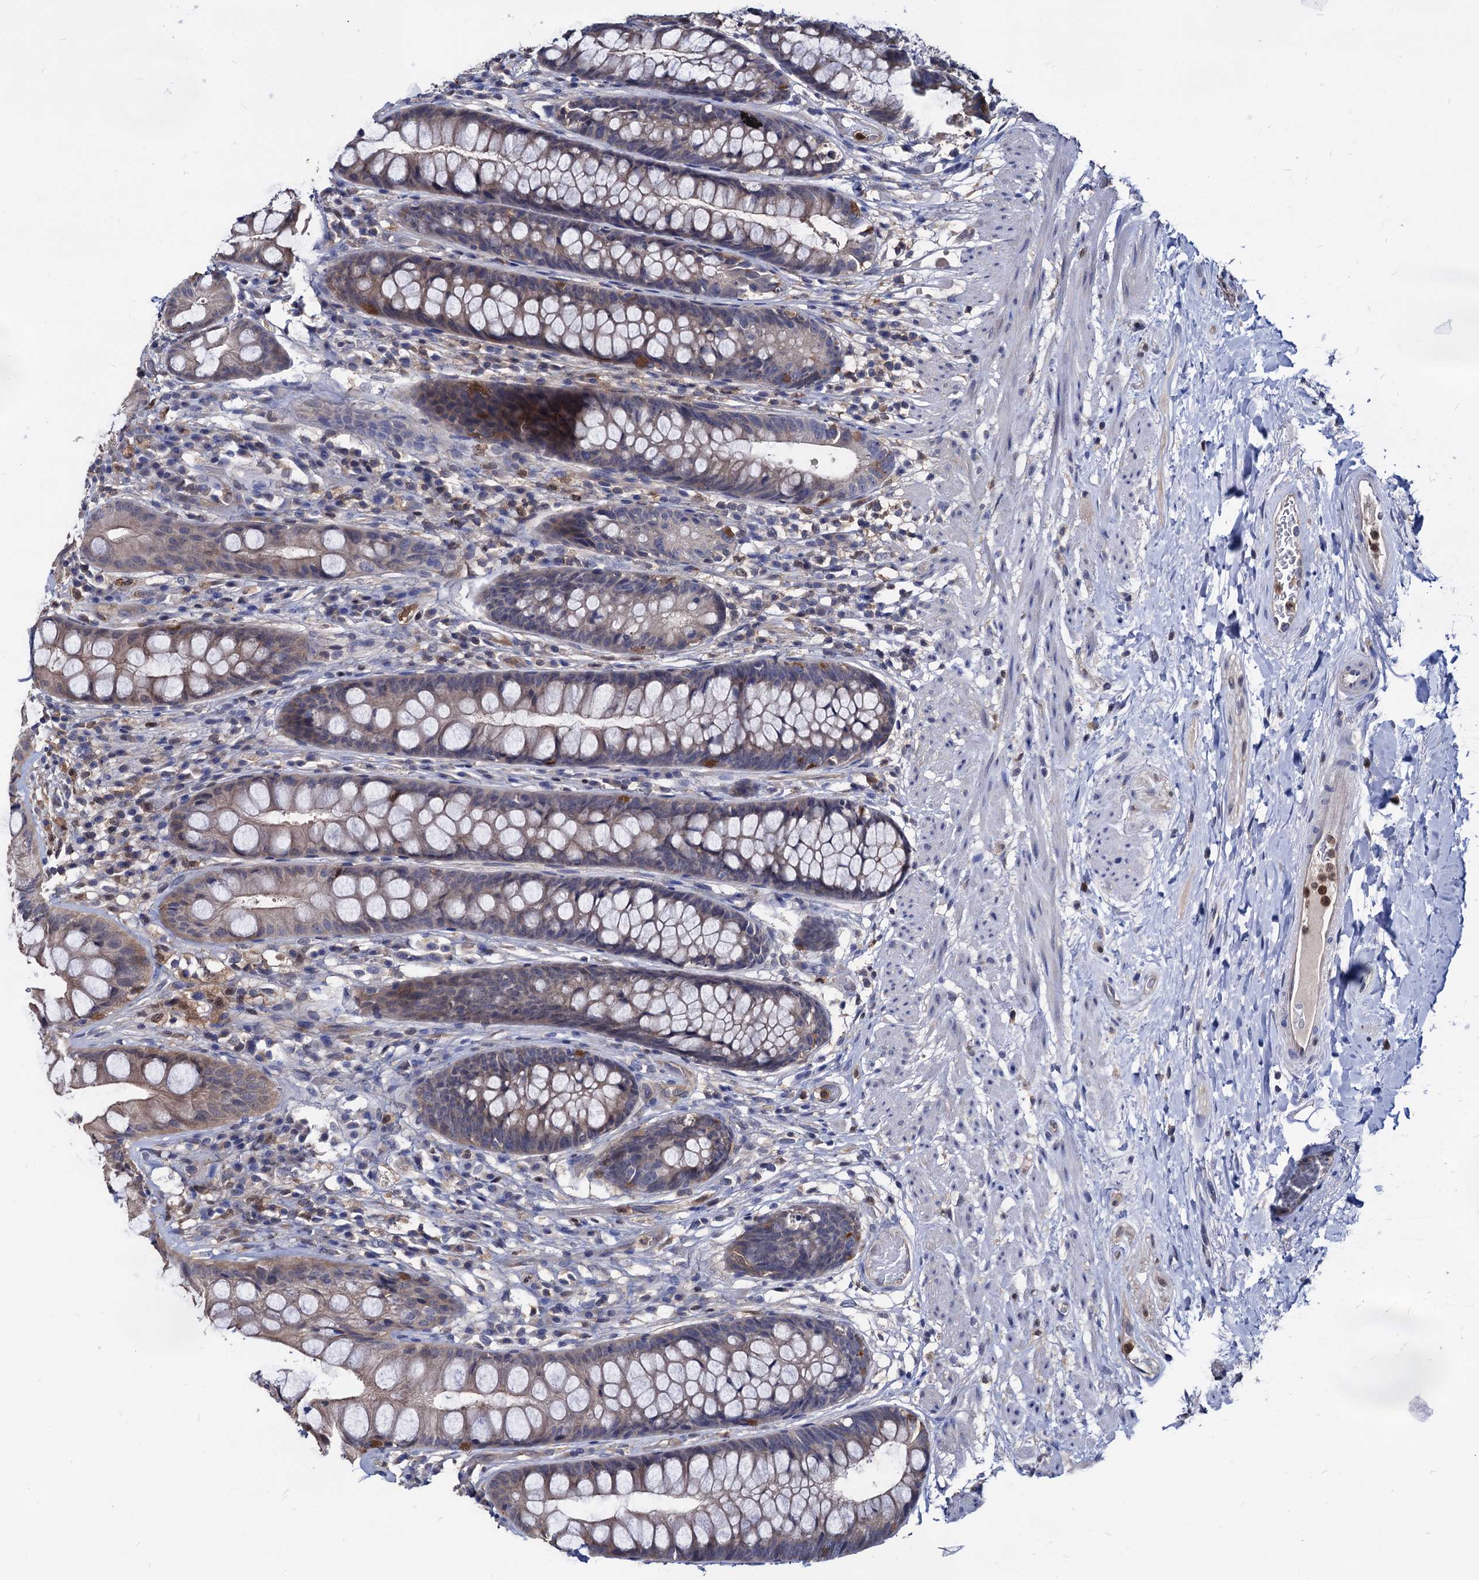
{"staining": {"intensity": "weak", "quantity": "25%-75%", "location": "cytoplasmic/membranous"}, "tissue": "rectum", "cell_type": "Glandular cells", "image_type": "normal", "snomed": [{"axis": "morphology", "description": "Normal tissue, NOS"}, {"axis": "topography", "description": "Rectum"}], "caption": "A brown stain shows weak cytoplasmic/membranous positivity of a protein in glandular cells of normal human rectum. The staining is performed using DAB (3,3'-diaminobenzidine) brown chromogen to label protein expression. The nuclei are counter-stained blue using hematoxylin.", "gene": "CPPED1", "patient": {"sex": "male", "age": 74}}